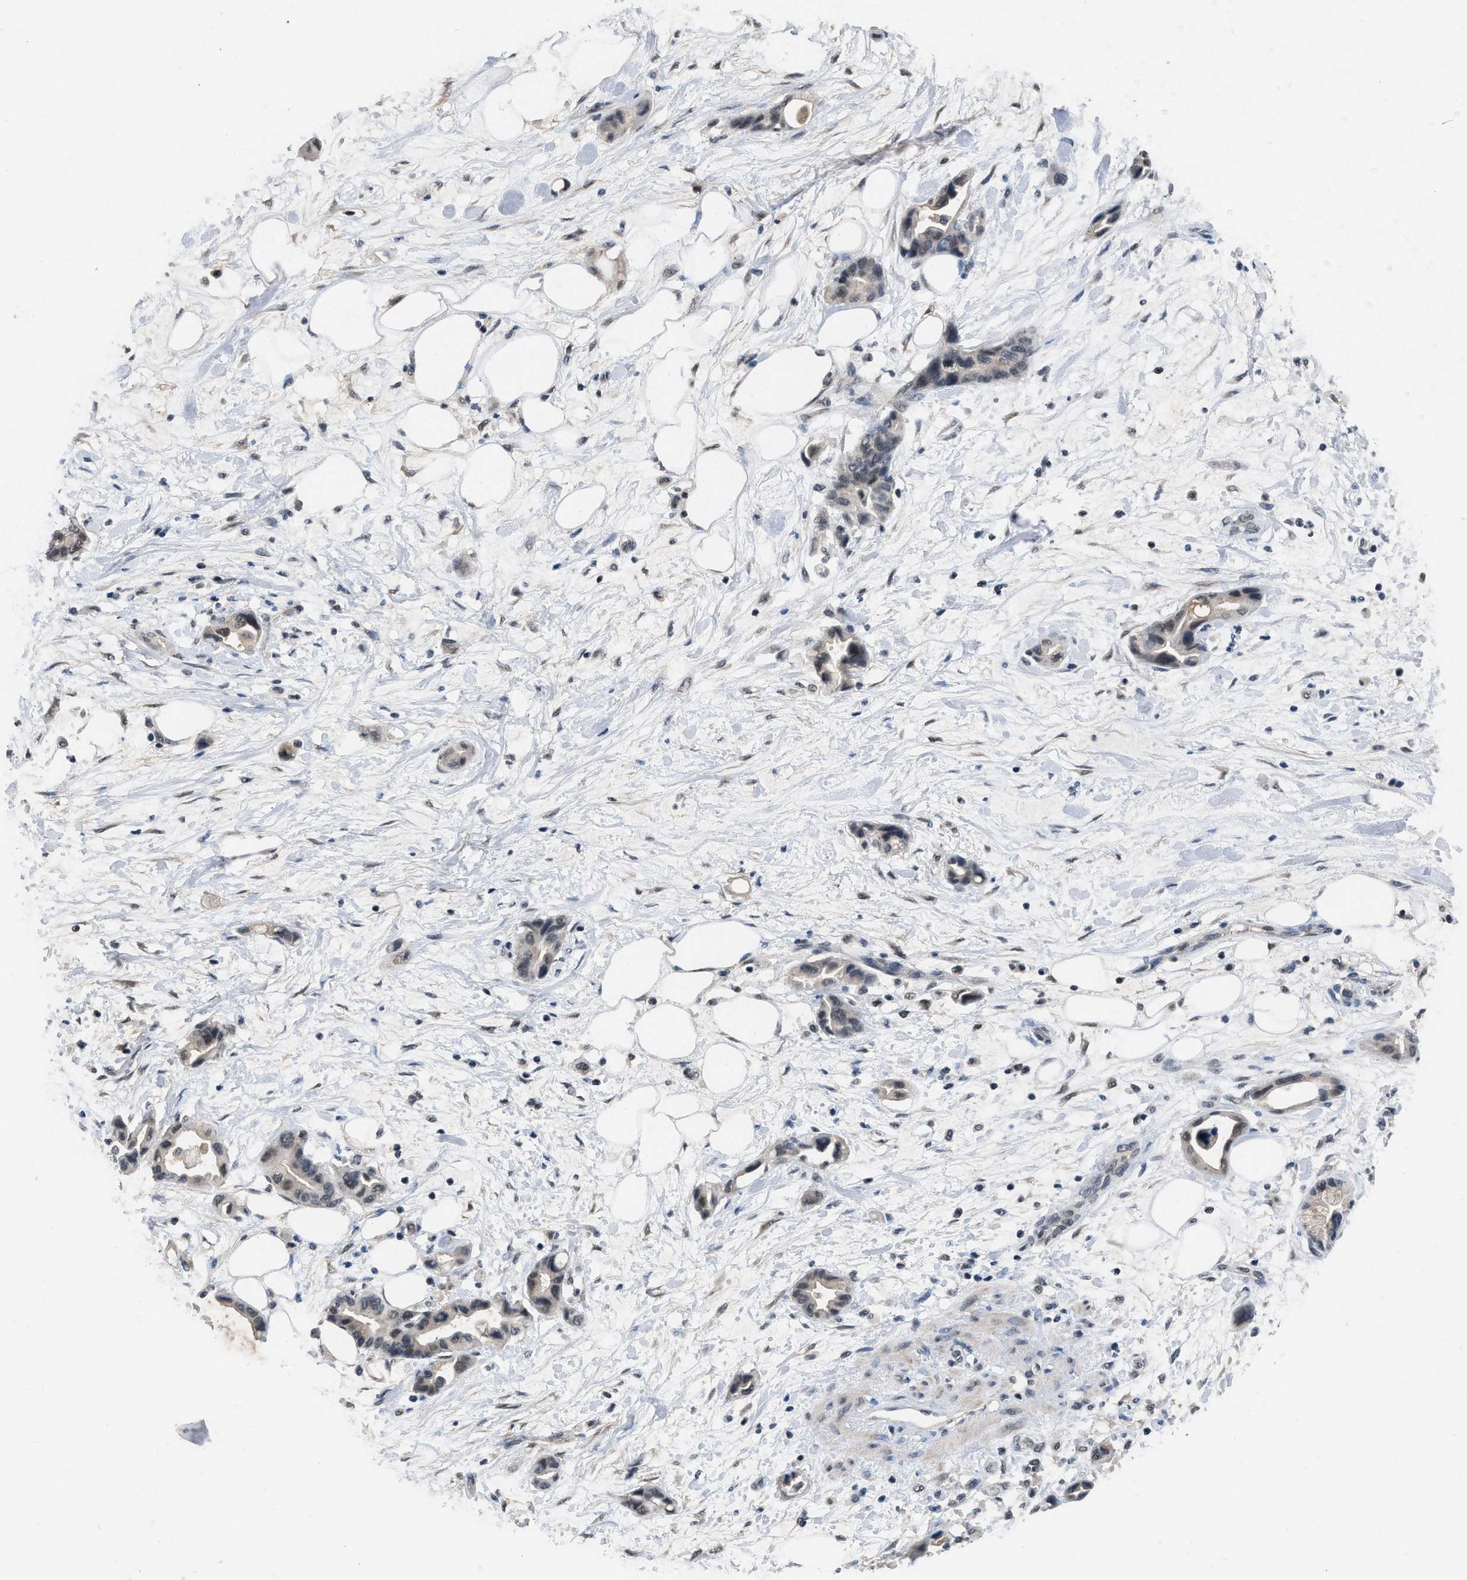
{"staining": {"intensity": "weak", "quantity": "<25%", "location": "cytoplasmic/membranous,nuclear"}, "tissue": "pancreatic cancer", "cell_type": "Tumor cells", "image_type": "cancer", "snomed": [{"axis": "morphology", "description": "Adenocarcinoma, NOS"}, {"axis": "topography", "description": "Pancreas"}], "caption": "Immunohistochemistry micrograph of pancreatic cancer stained for a protein (brown), which exhibits no positivity in tumor cells.", "gene": "TERF2IP", "patient": {"sex": "female", "age": 57}}